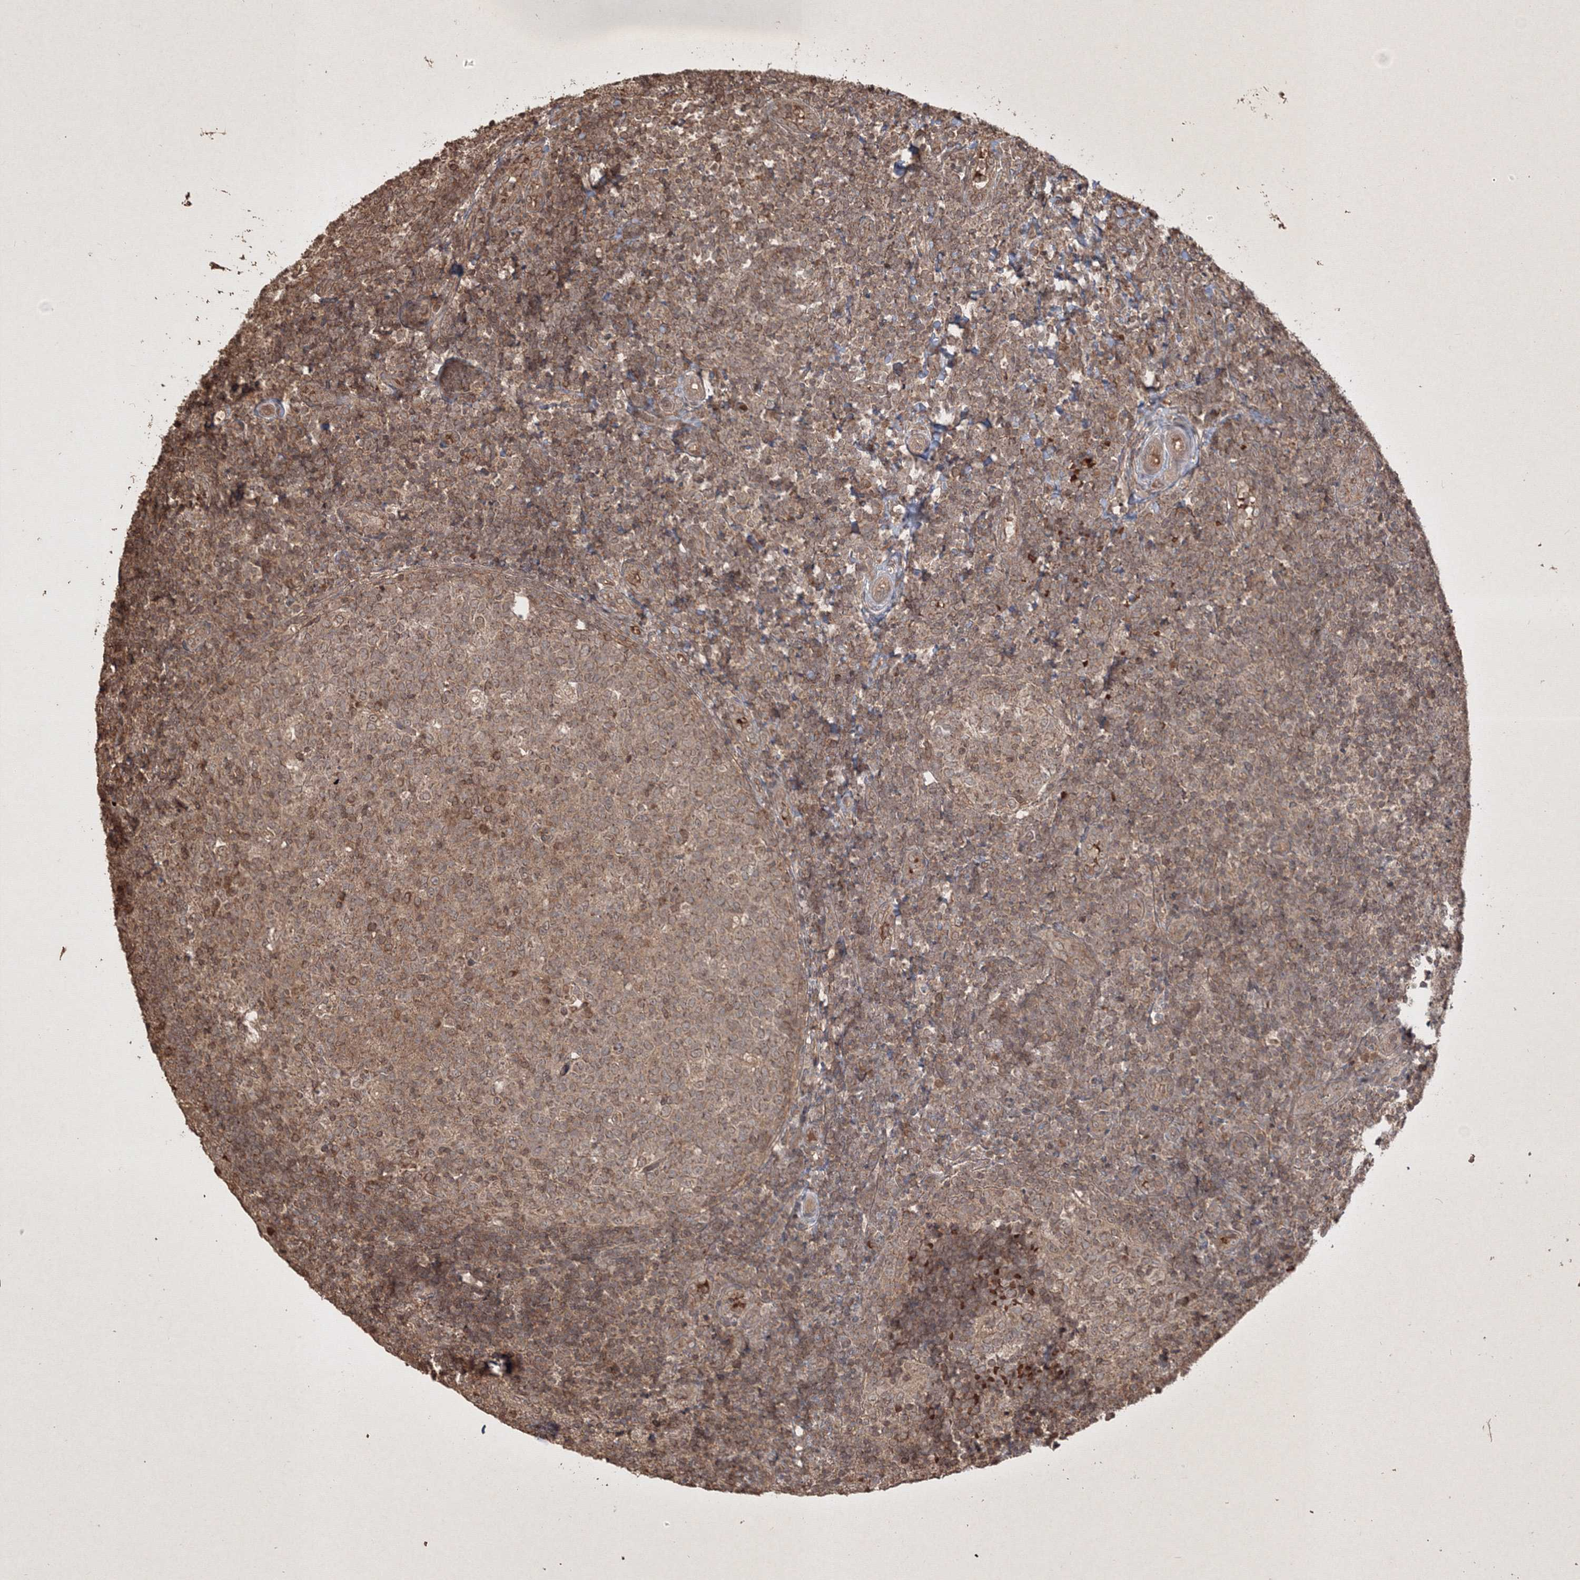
{"staining": {"intensity": "moderate", "quantity": ">75%", "location": "cytoplasmic/membranous"}, "tissue": "tonsil", "cell_type": "Germinal center cells", "image_type": "normal", "snomed": [{"axis": "morphology", "description": "Normal tissue, NOS"}, {"axis": "topography", "description": "Tonsil"}], "caption": "Moderate cytoplasmic/membranous positivity for a protein is appreciated in about >75% of germinal center cells of unremarkable tonsil using immunohistochemistry.", "gene": "PELI3", "patient": {"sex": "female", "age": 19}}